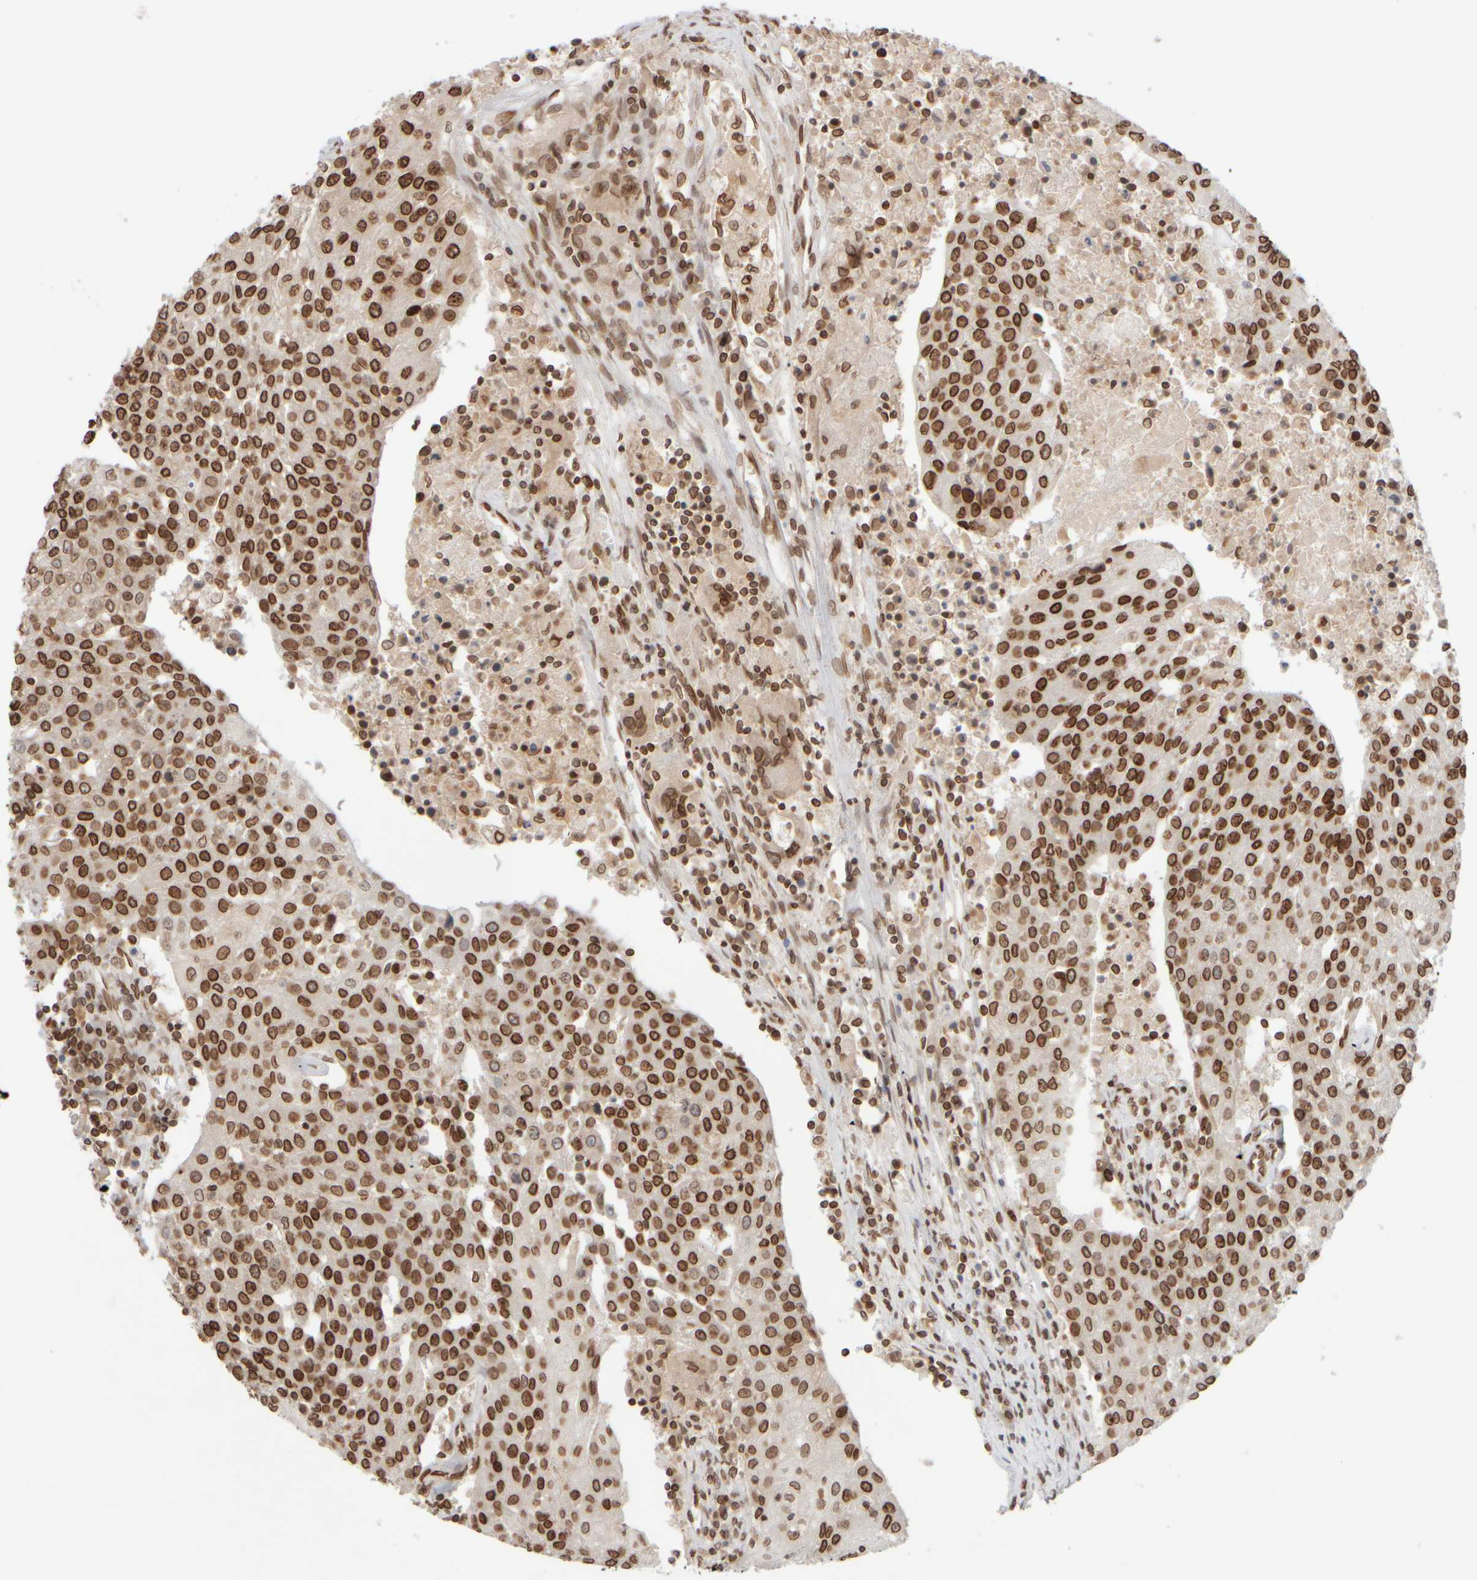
{"staining": {"intensity": "strong", "quantity": ">75%", "location": "cytoplasmic/membranous,nuclear"}, "tissue": "urothelial cancer", "cell_type": "Tumor cells", "image_type": "cancer", "snomed": [{"axis": "morphology", "description": "Urothelial carcinoma, High grade"}, {"axis": "topography", "description": "Urinary bladder"}], "caption": "IHC micrograph of neoplastic tissue: urothelial cancer stained using IHC shows high levels of strong protein expression localized specifically in the cytoplasmic/membranous and nuclear of tumor cells, appearing as a cytoplasmic/membranous and nuclear brown color.", "gene": "ZC3HC1", "patient": {"sex": "female", "age": 85}}